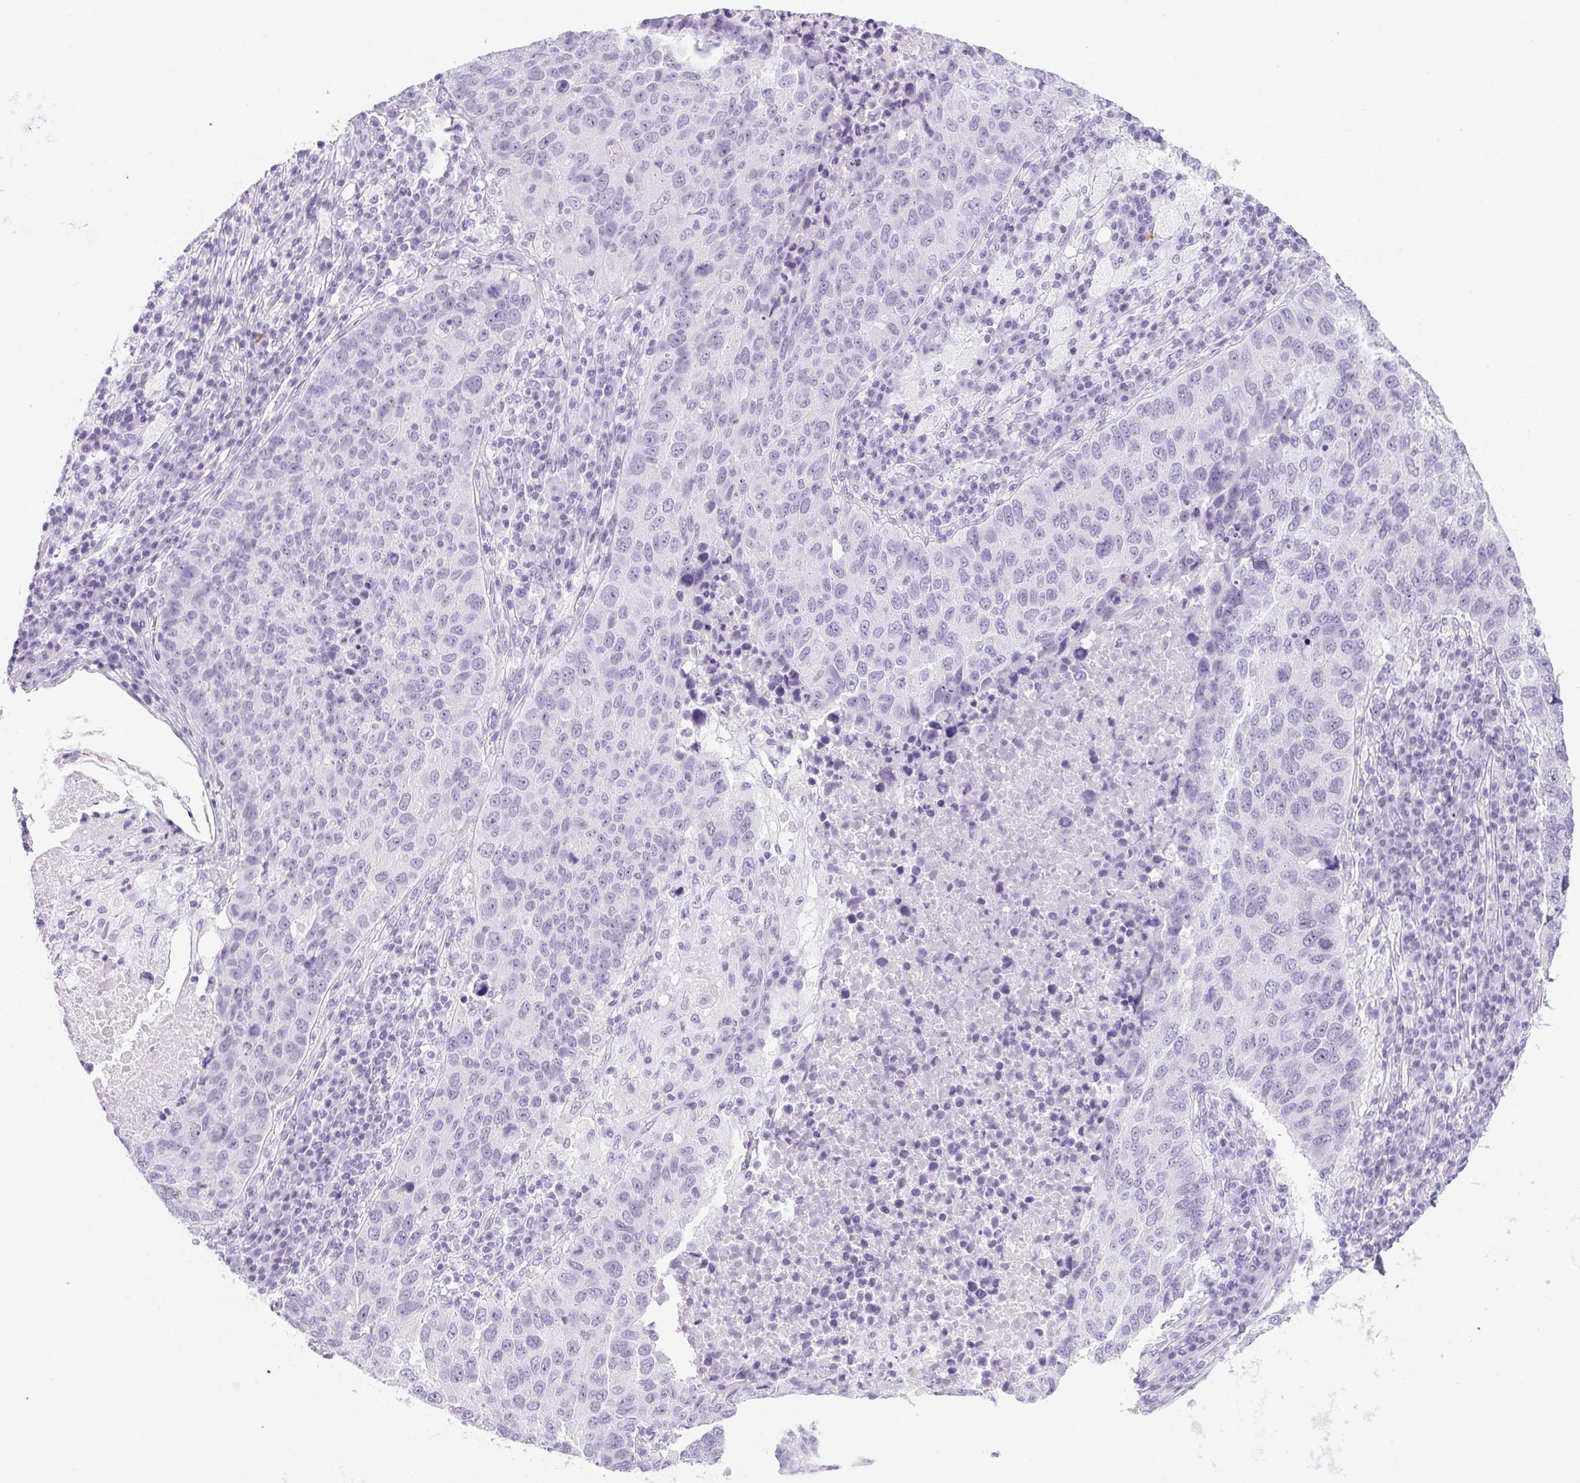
{"staining": {"intensity": "negative", "quantity": "none", "location": "none"}, "tissue": "lung cancer", "cell_type": "Tumor cells", "image_type": "cancer", "snomed": [{"axis": "morphology", "description": "Squamous cell carcinoma, NOS"}, {"axis": "topography", "description": "Lung"}], "caption": "There is no significant positivity in tumor cells of lung cancer.", "gene": "ADAMTS19", "patient": {"sex": "male", "age": 73}}